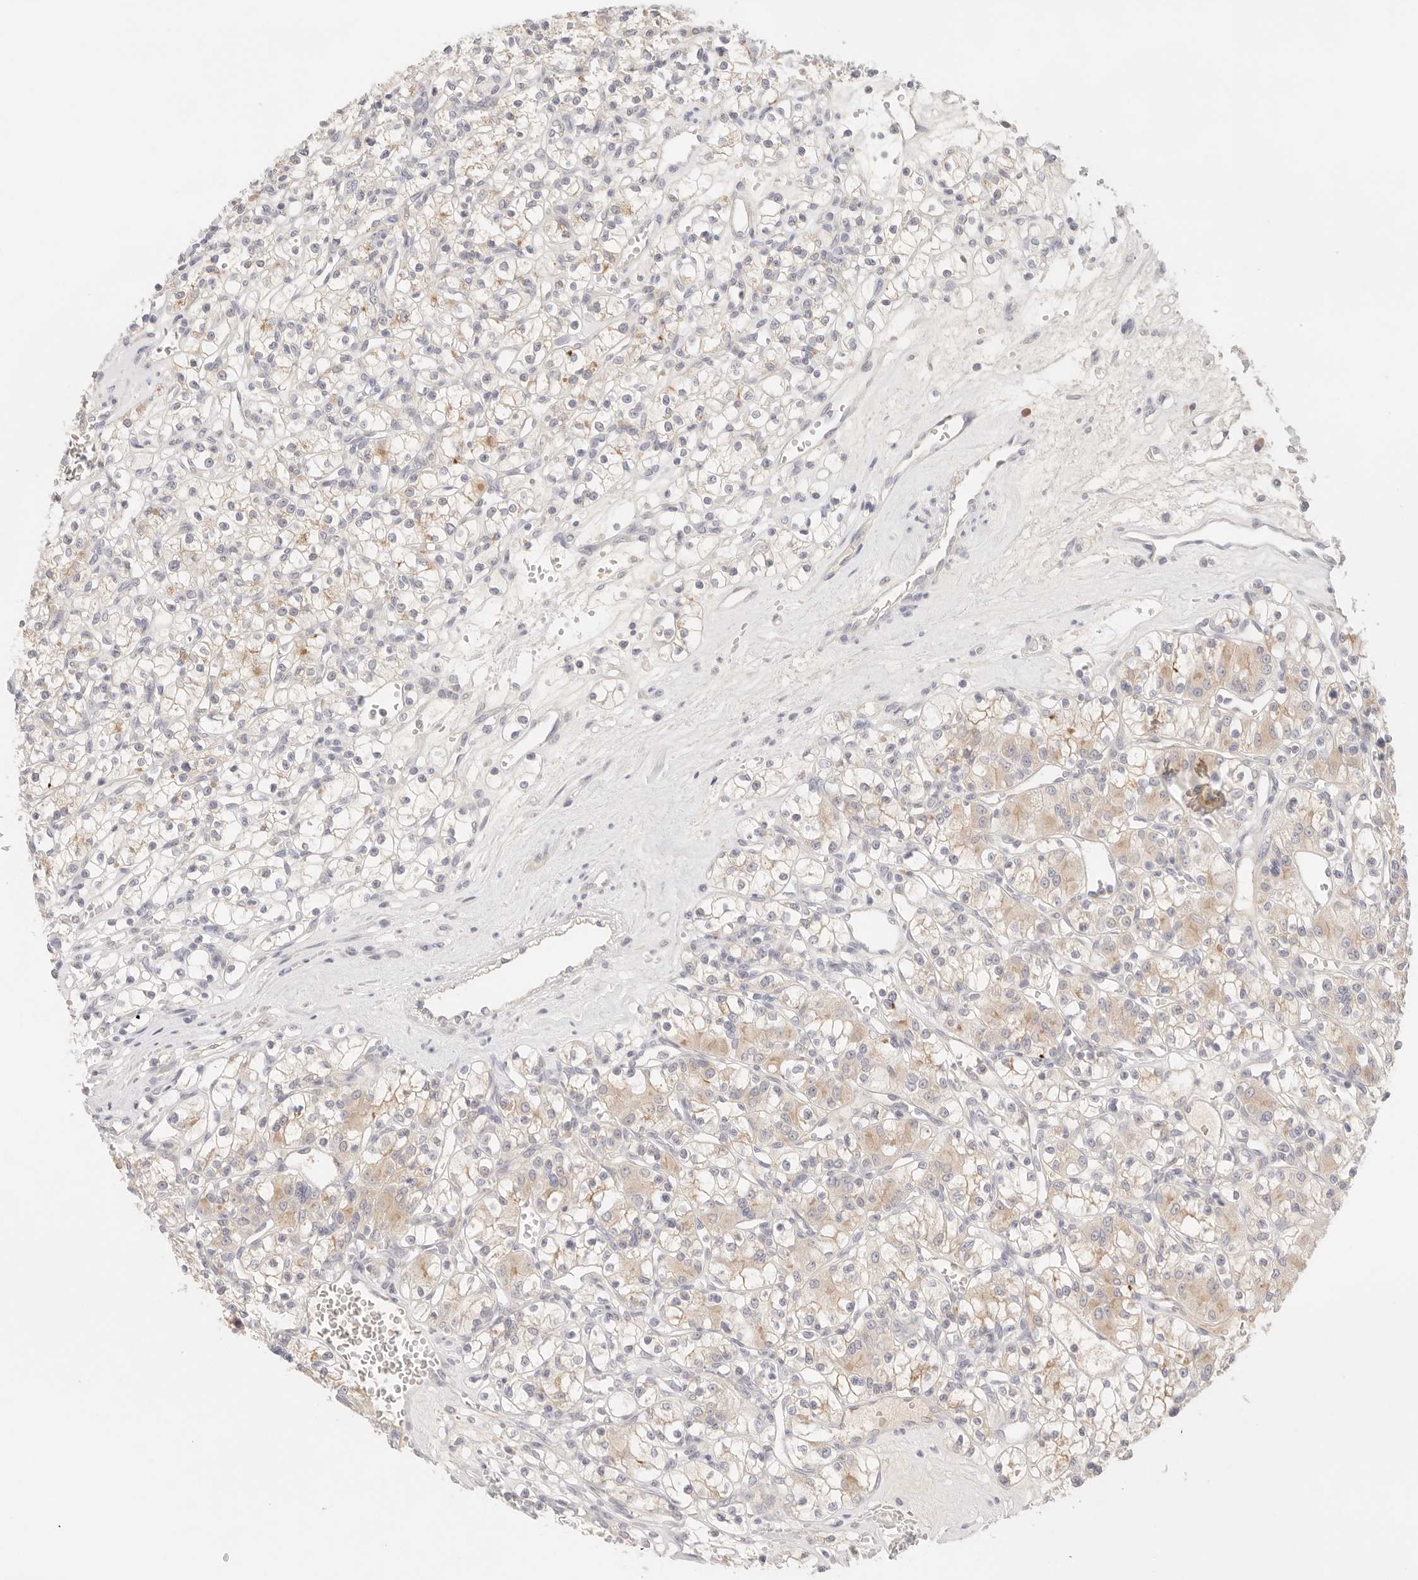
{"staining": {"intensity": "weak", "quantity": "<25%", "location": "cytoplasmic/membranous"}, "tissue": "renal cancer", "cell_type": "Tumor cells", "image_type": "cancer", "snomed": [{"axis": "morphology", "description": "Adenocarcinoma, NOS"}, {"axis": "topography", "description": "Kidney"}], "caption": "An IHC photomicrograph of renal cancer is shown. There is no staining in tumor cells of renal cancer. (Immunohistochemistry (ihc), brightfield microscopy, high magnification).", "gene": "SPHK1", "patient": {"sex": "female", "age": 59}}